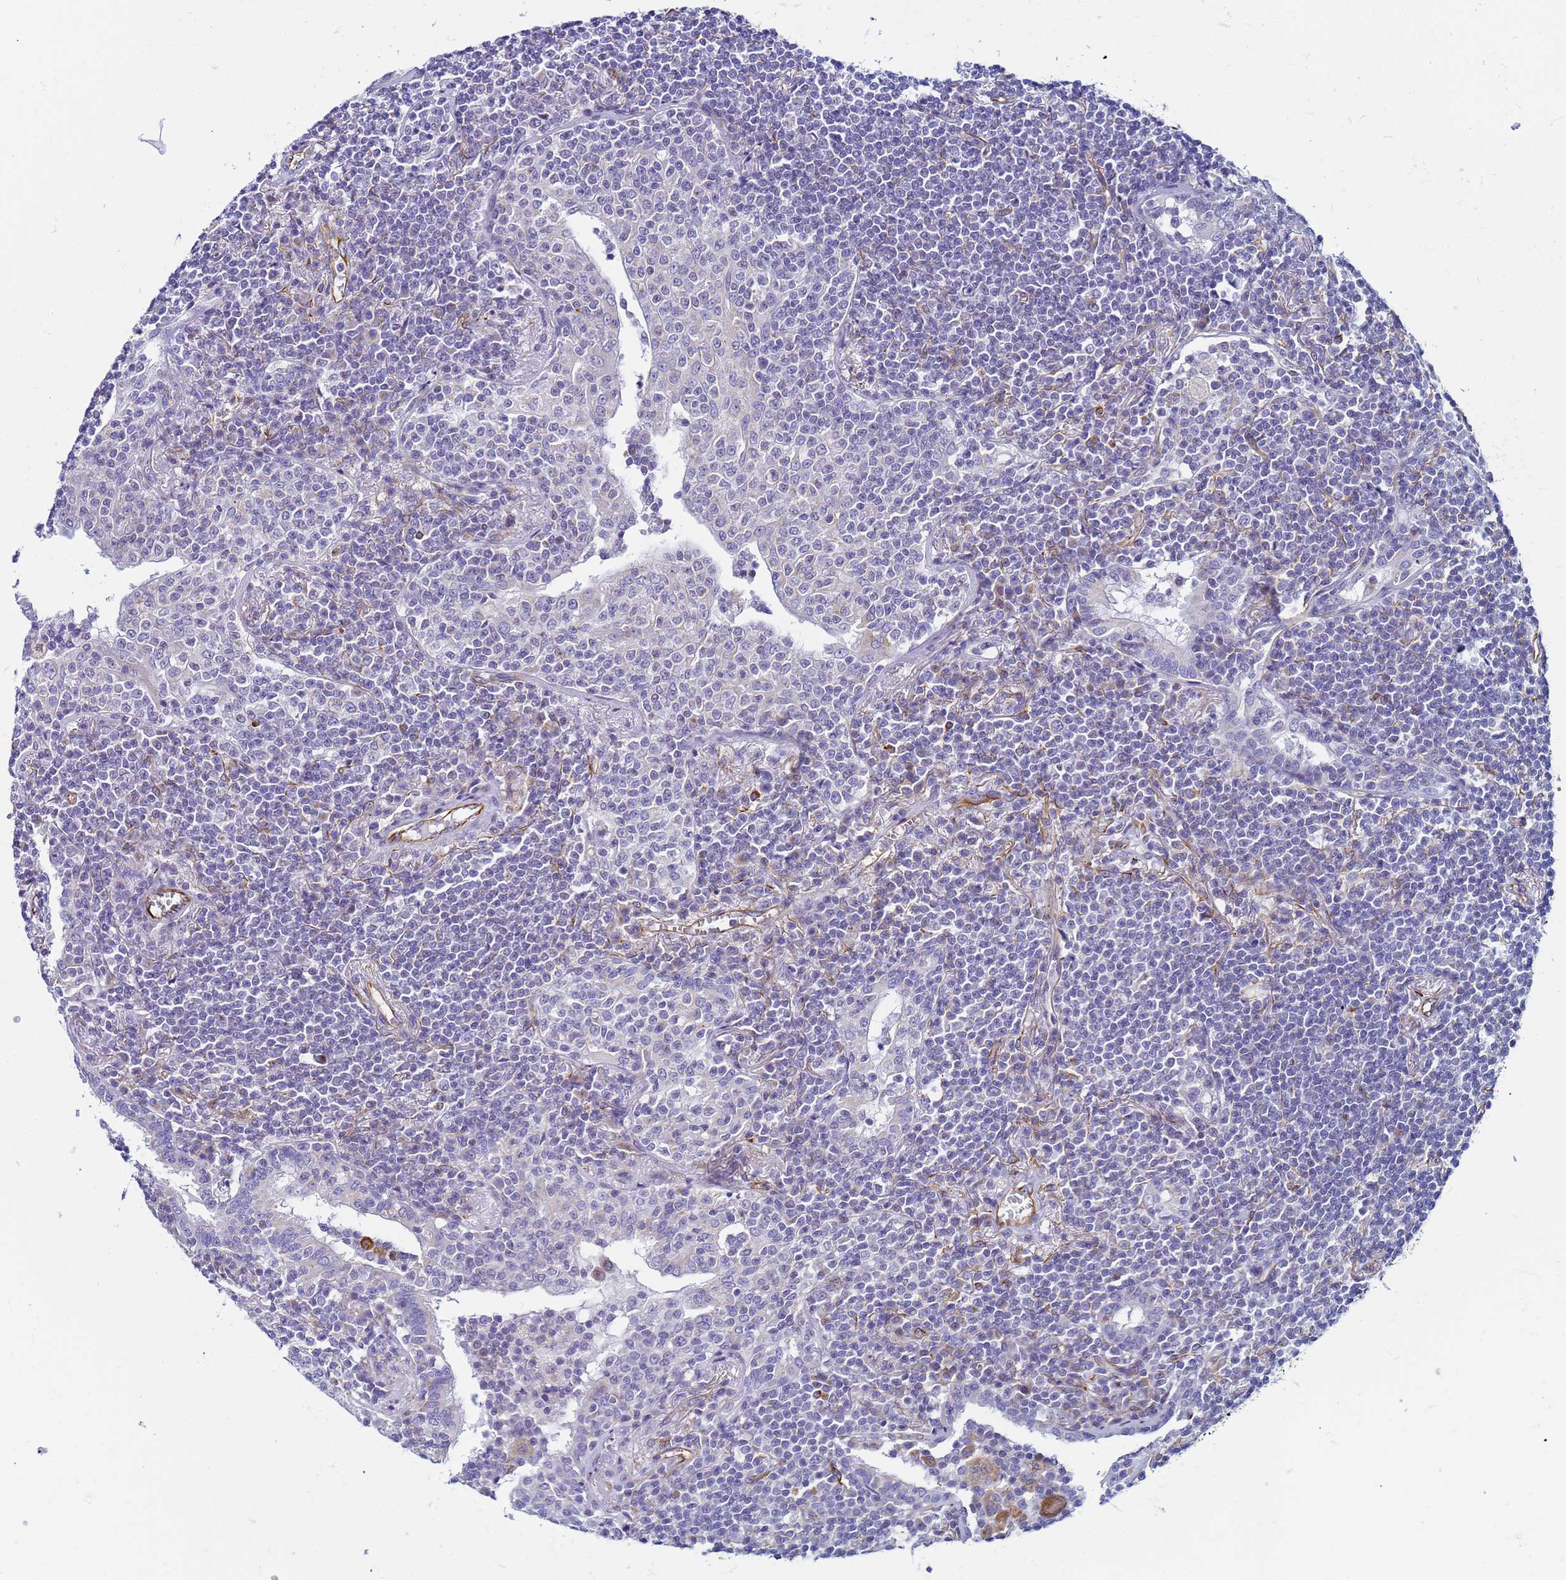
{"staining": {"intensity": "negative", "quantity": "none", "location": "none"}, "tissue": "lymphoma", "cell_type": "Tumor cells", "image_type": "cancer", "snomed": [{"axis": "morphology", "description": "Malignant lymphoma, non-Hodgkin's type, Low grade"}, {"axis": "topography", "description": "Lung"}], "caption": "Tumor cells show no significant positivity in low-grade malignant lymphoma, non-Hodgkin's type.", "gene": "UBXN2B", "patient": {"sex": "female", "age": 71}}